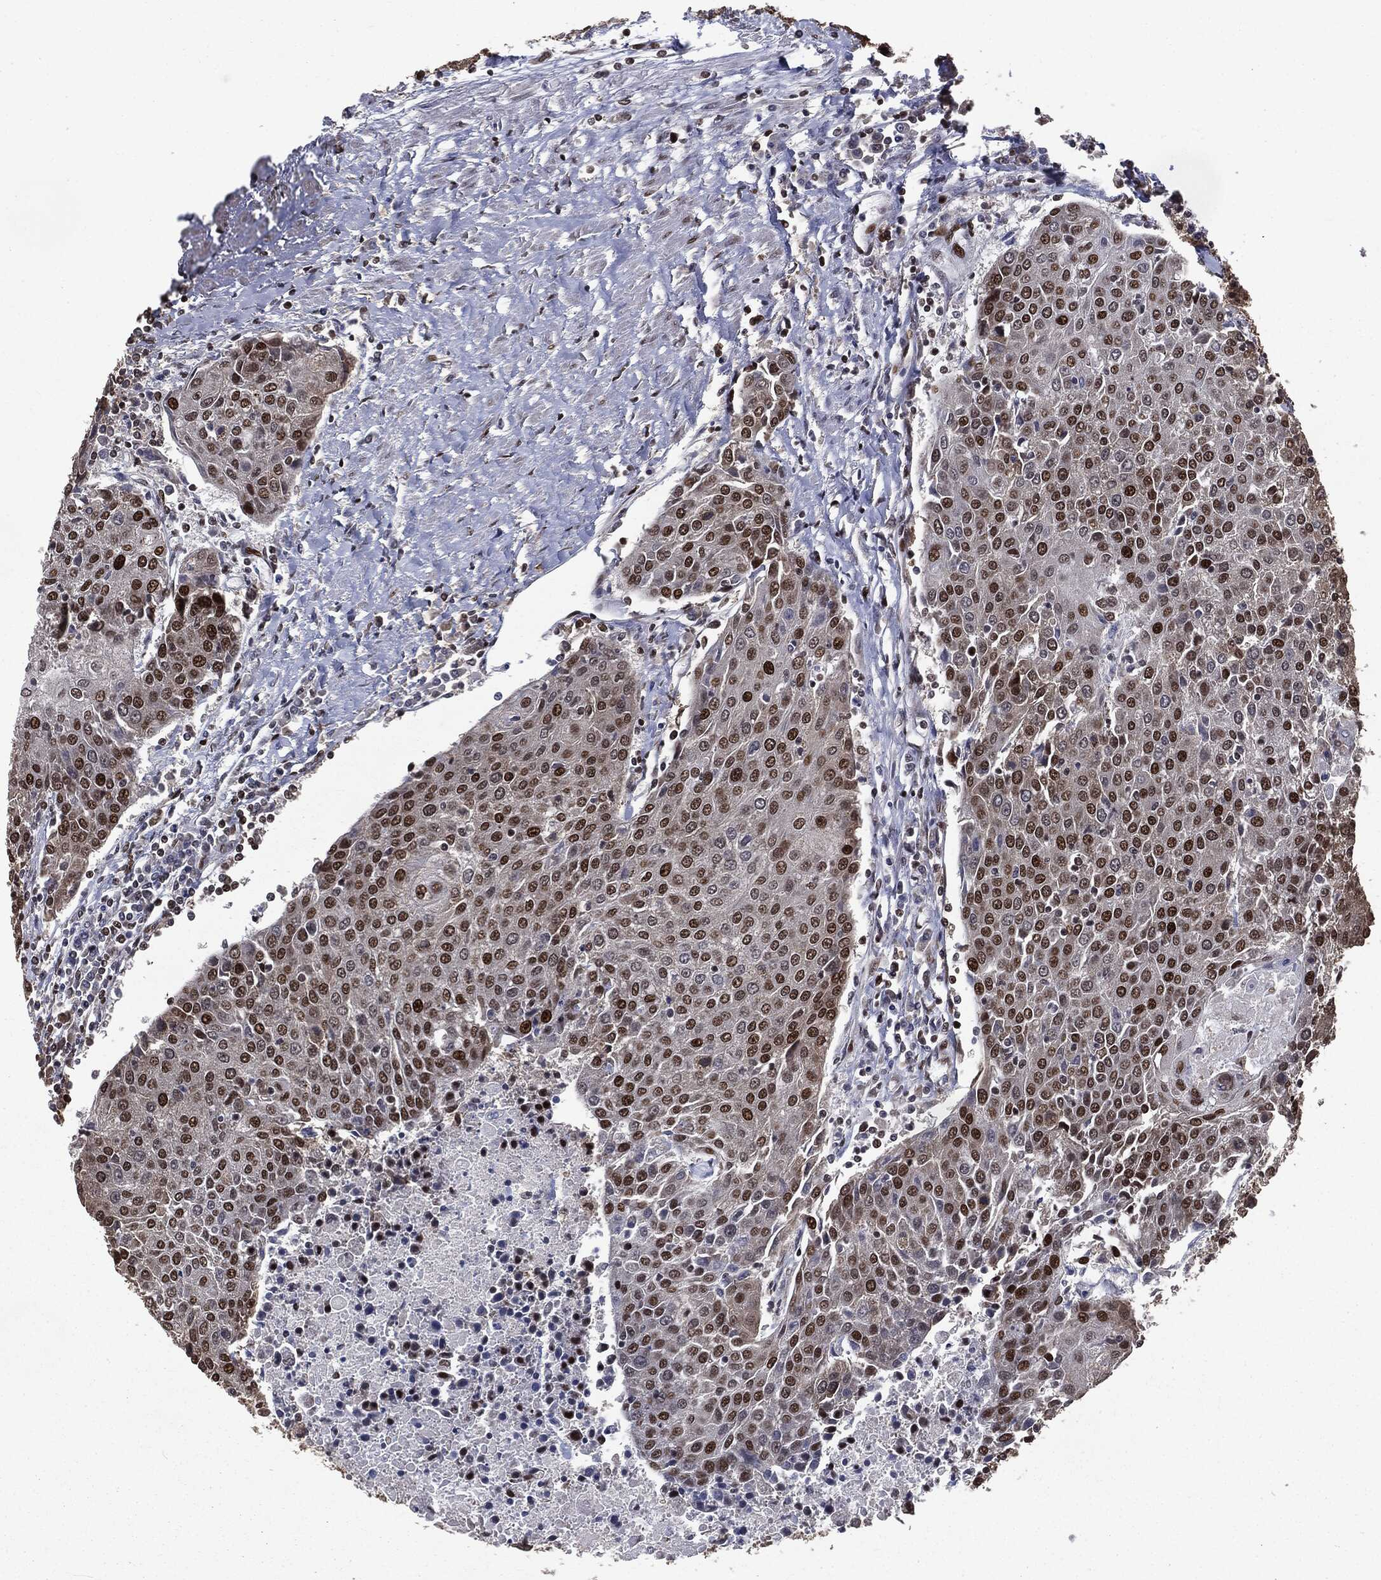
{"staining": {"intensity": "strong", "quantity": "25%-75%", "location": "nuclear"}, "tissue": "urothelial cancer", "cell_type": "Tumor cells", "image_type": "cancer", "snomed": [{"axis": "morphology", "description": "Urothelial carcinoma, High grade"}, {"axis": "topography", "description": "Urinary bladder"}], "caption": "This is a micrograph of immunohistochemistry staining of high-grade urothelial carcinoma, which shows strong positivity in the nuclear of tumor cells.", "gene": "DVL2", "patient": {"sex": "female", "age": 85}}